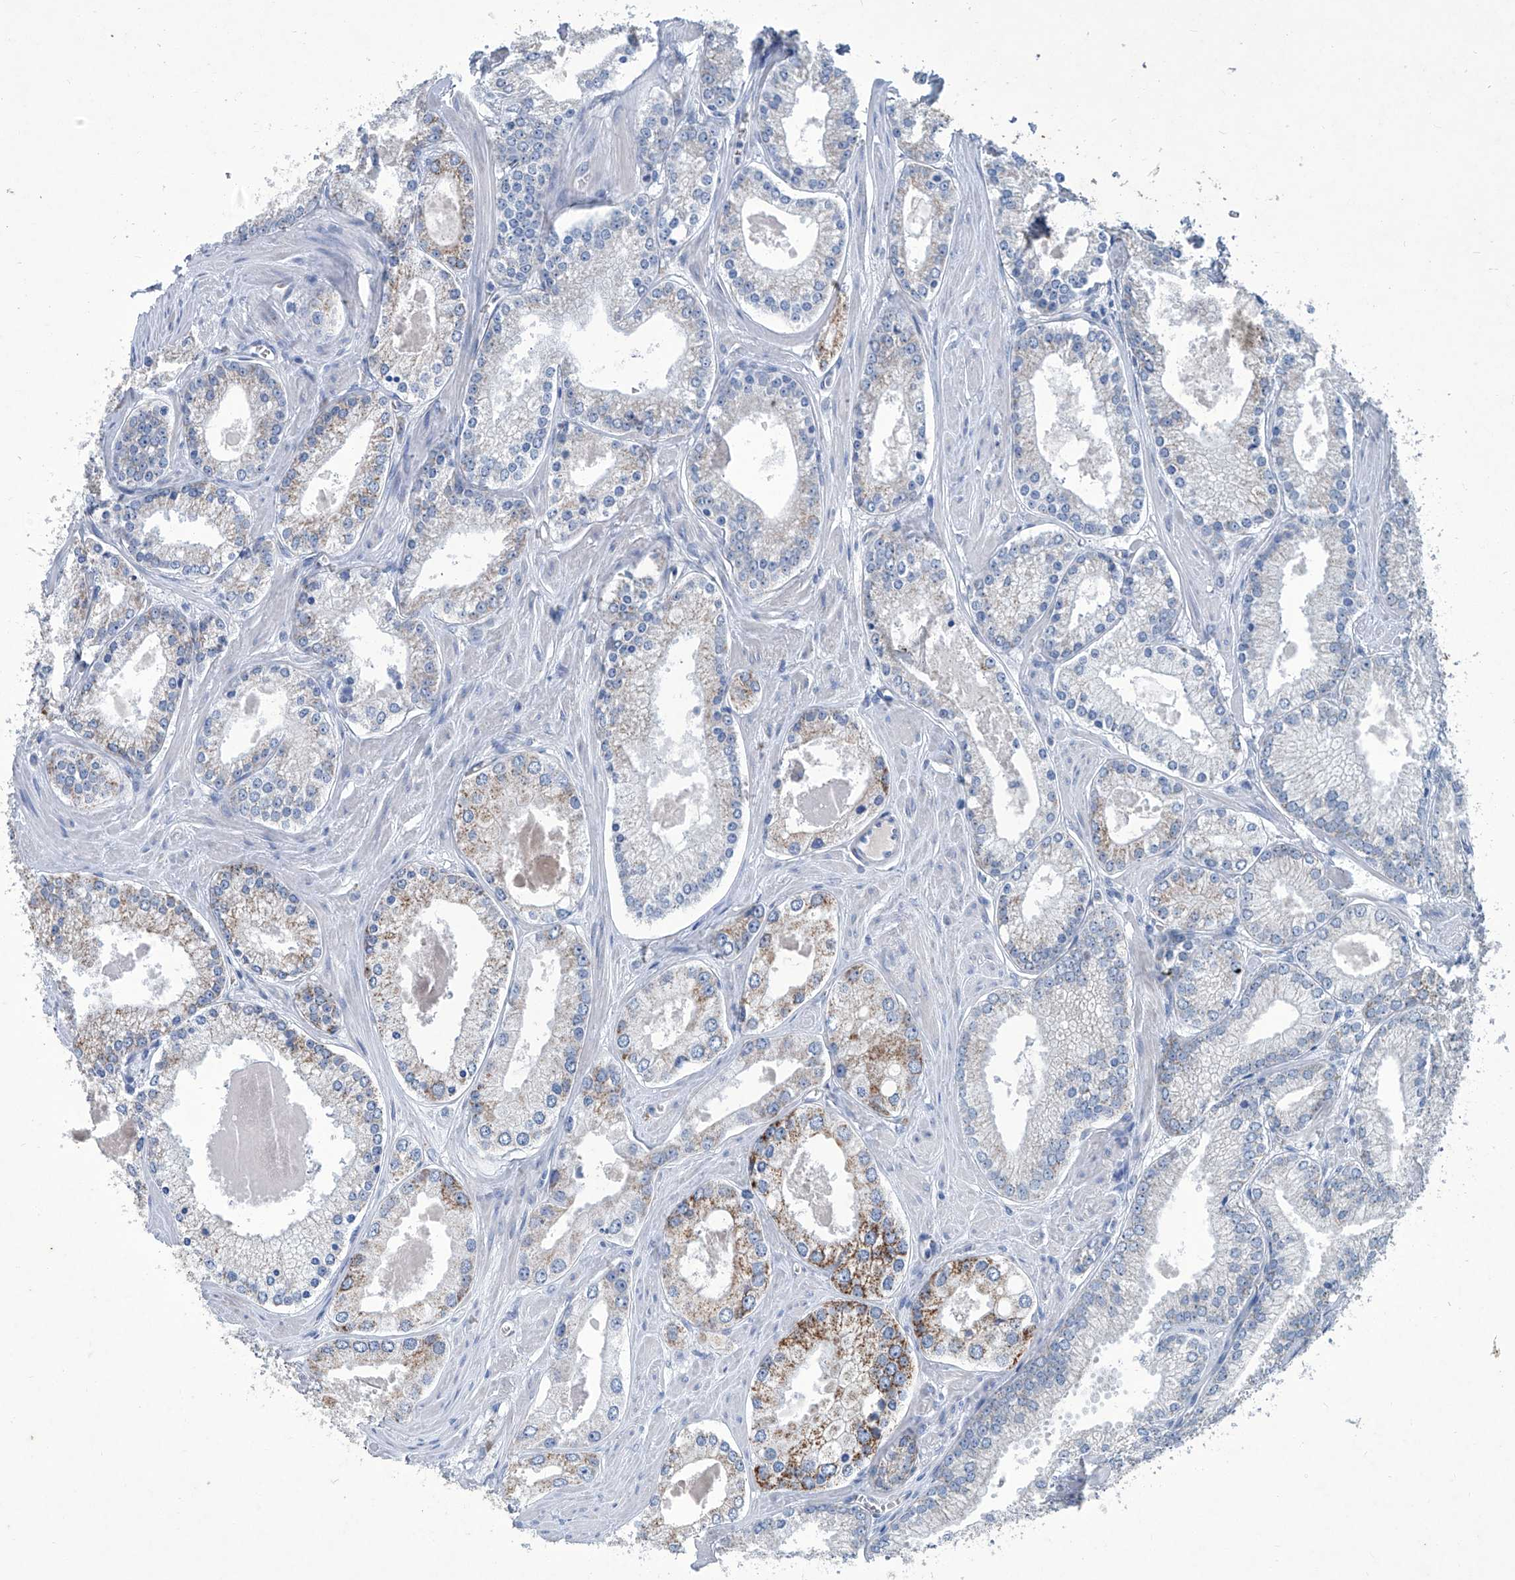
{"staining": {"intensity": "moderate", "quantity": "<25%", "location": "cytoplasmic/membranous"}, "tissue": "prostate cancer", "cell_type": "Tumor cells", "image_type": "cancer", "snomed": [{"axis": "morphology", "description": "Adenocarcinoma, Low grade"}, {"axis": "topography", "description": "Prostate"}], "caption": "Tumor cells demonstrate low levels of moderate cytoplasmic/membranous positivity in approximately <25% of cells in prostate cancer.", "gene": "MTARC1", "patient": {"sex": "male", "age": 54}}